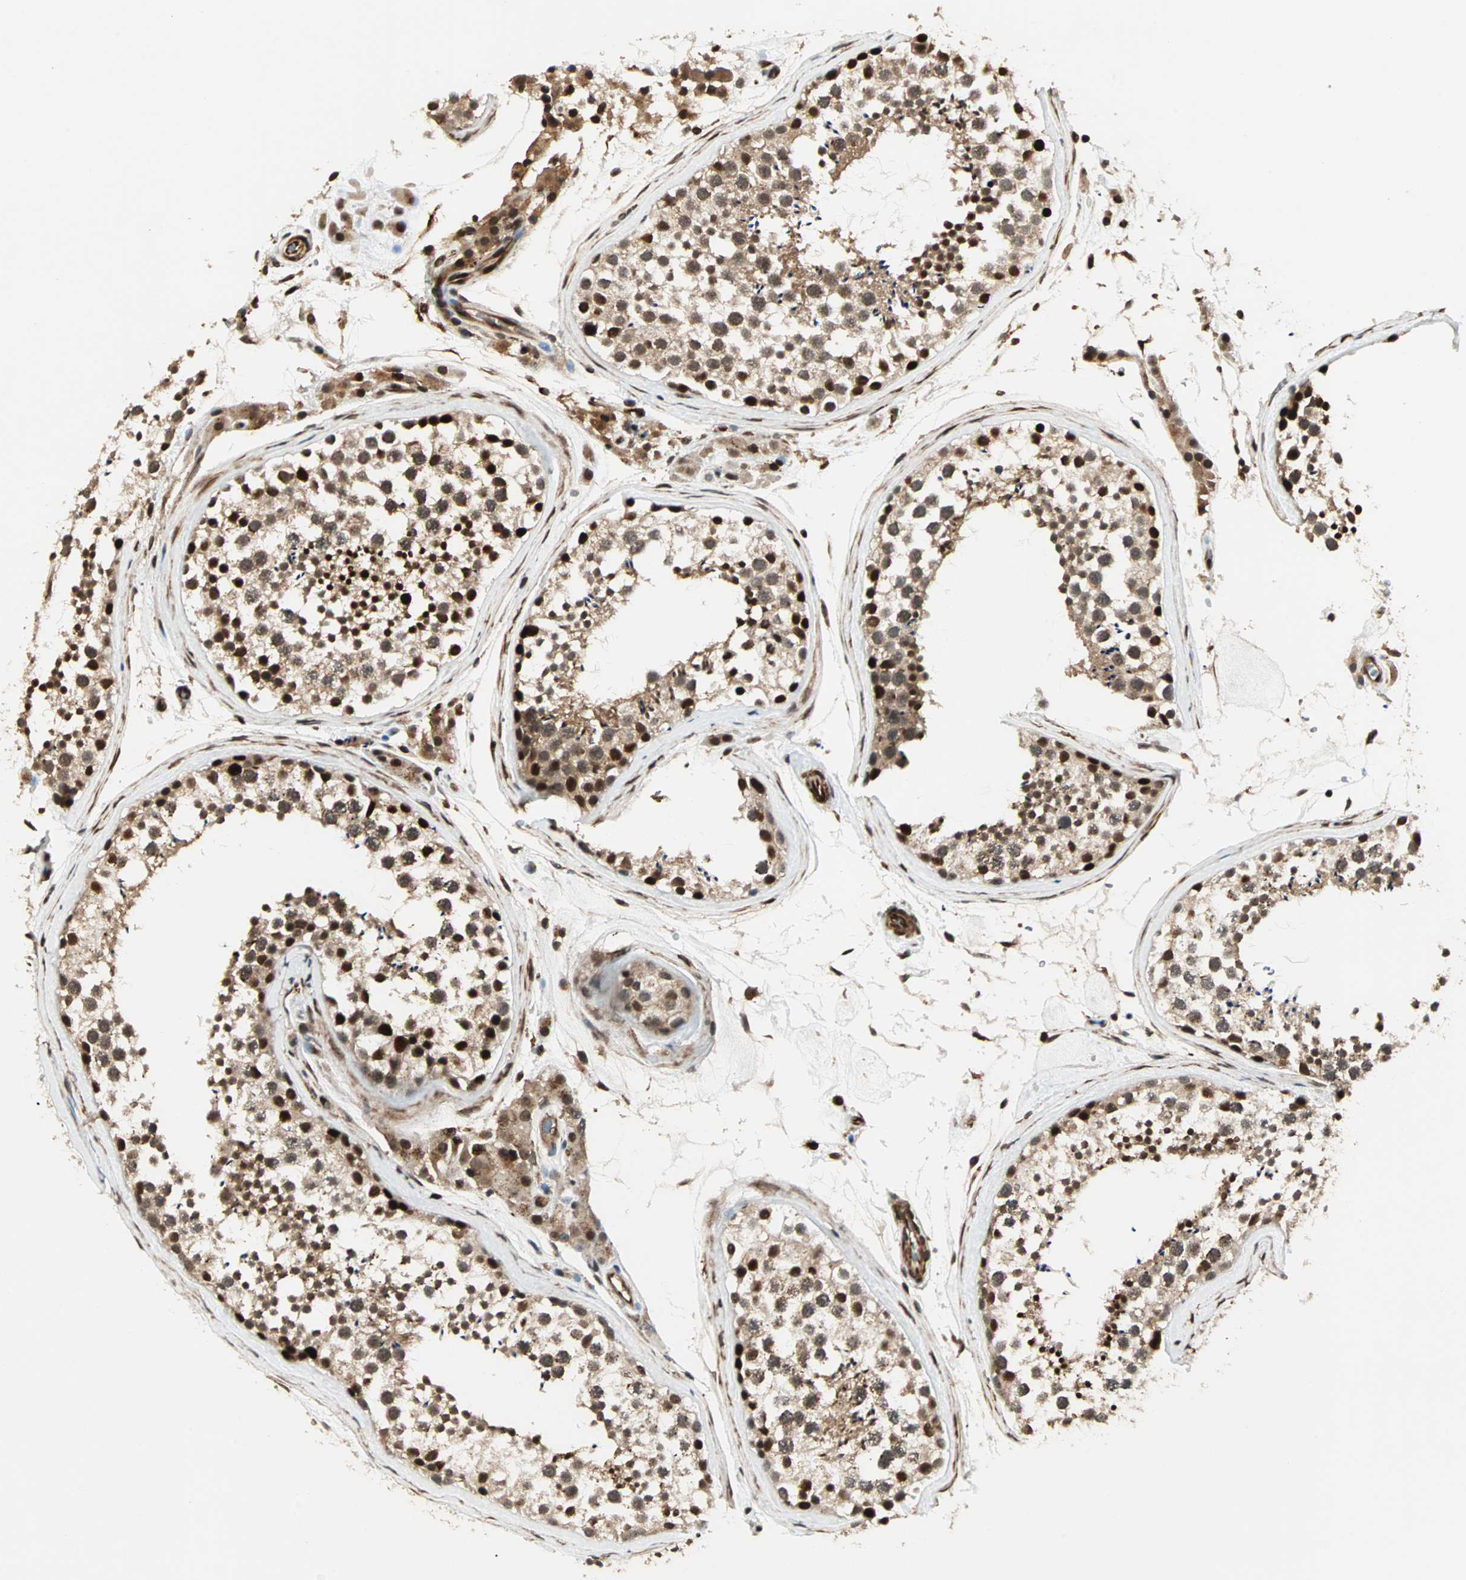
{"staining": {"intensity": "moderate", "quantity": ">75%", "location": "cytoplasmic/membranous,nuclear"}, "tissue": "testis", "cell_type": "Cells in seminiferous ducts", "image_type": "normal", "snomed": [{"axis": "morphology", "description": "Normal tissue, NOS"}, {"axis": "topography", "description": "Testis"}], "caption": "Immunohistochemistry (DAB) staining of benign testis reveals moderate cytoplasmic/membranous,nuclear protein positivity in about >75% of cells in seminiferous ducts.", "gene": "ZBED9", "patient": {"sex": "male", "age": 46}}